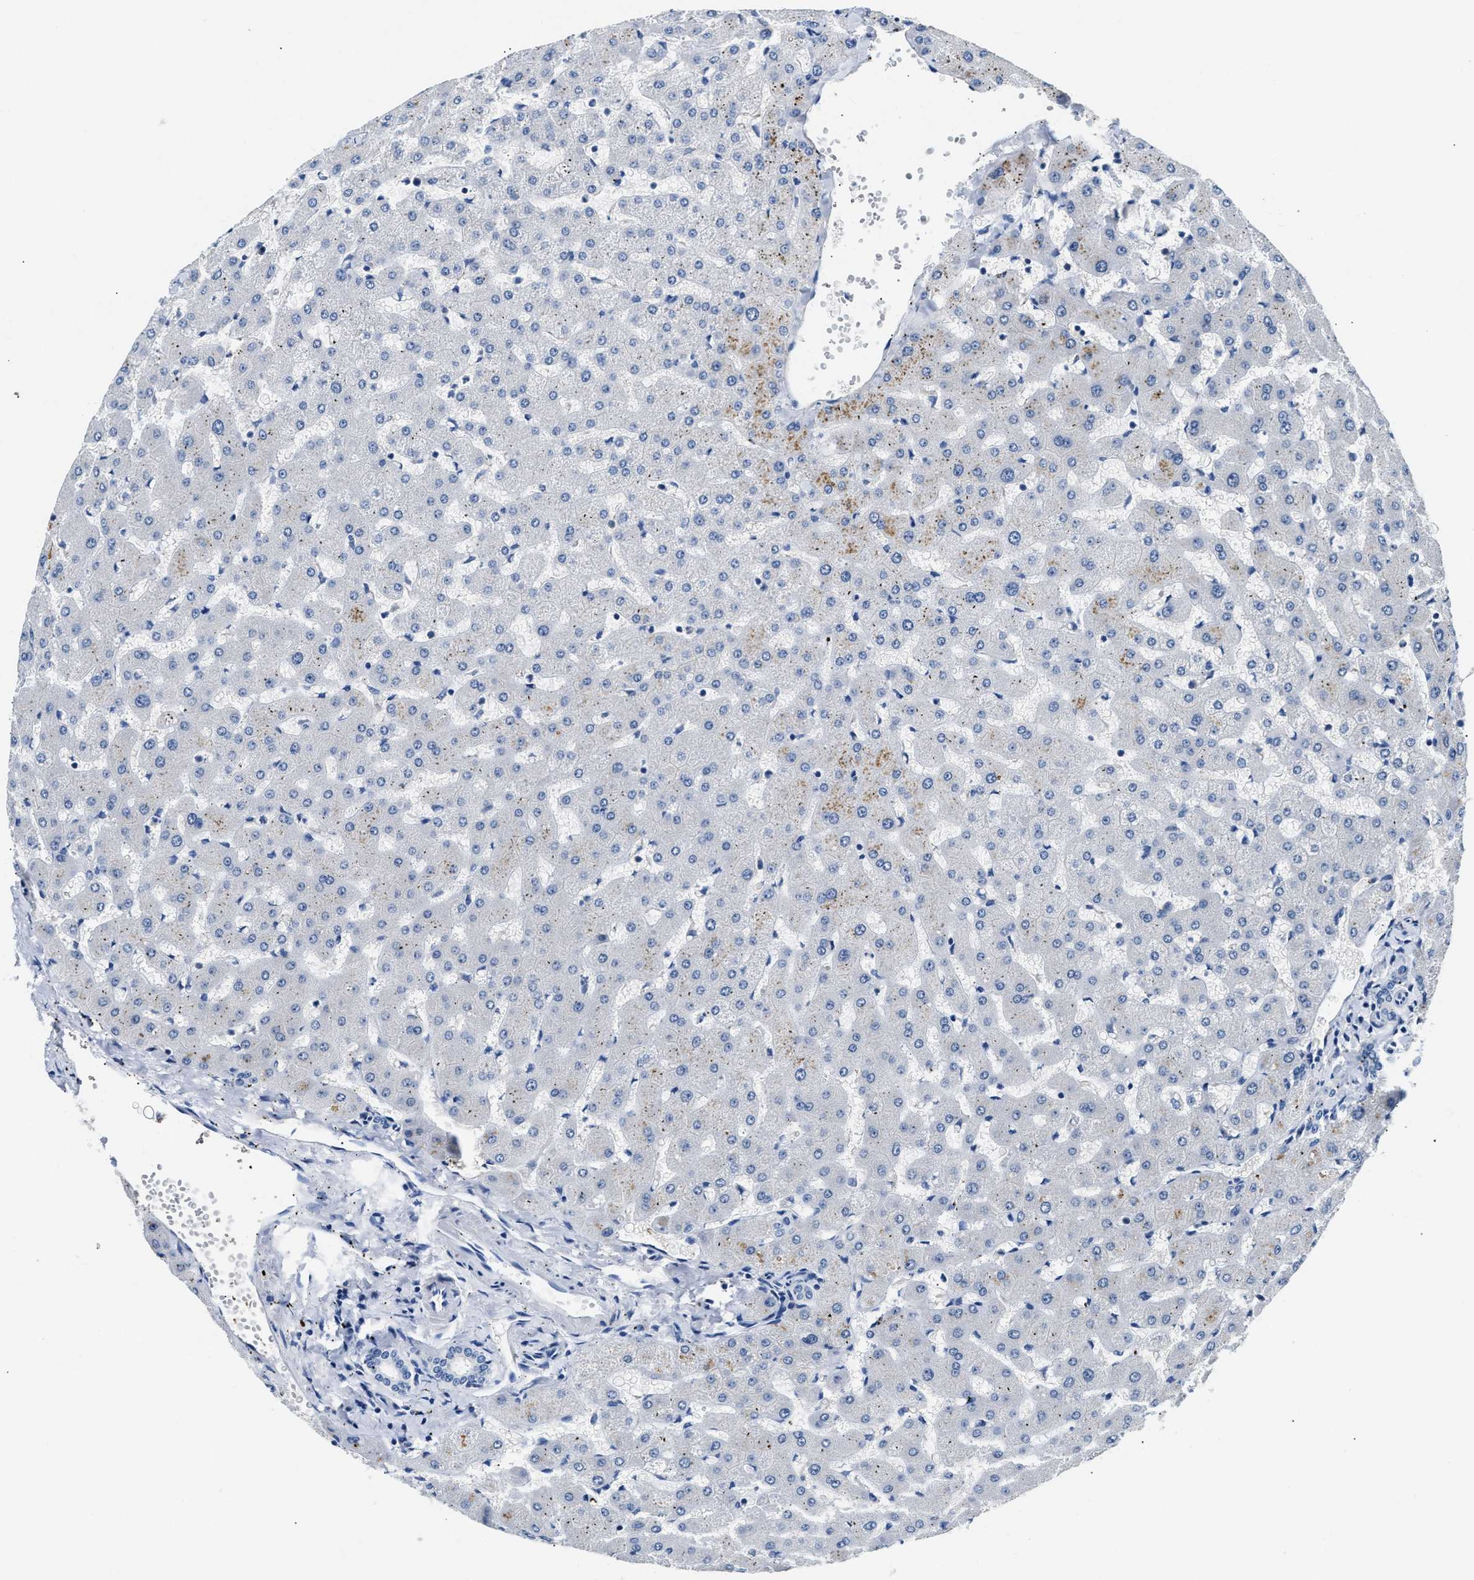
{"staining": {"intensity": "negative", "quantity": "none", "location": "none"}, "tissue": "liver", "cell_type": "Cholangiocytes", "image_type": "normal", "snomed": [{"axis": "morphology", "description": "Normal tissue, NOS"}, {"axis": "topography", "description": "Liver"}], "caption": "Protein analysis of benign liver demonstrates no significant expression in cholangiocytes.", "gene": "TUT7", "patient": {"sex": "female", "age": 63}}